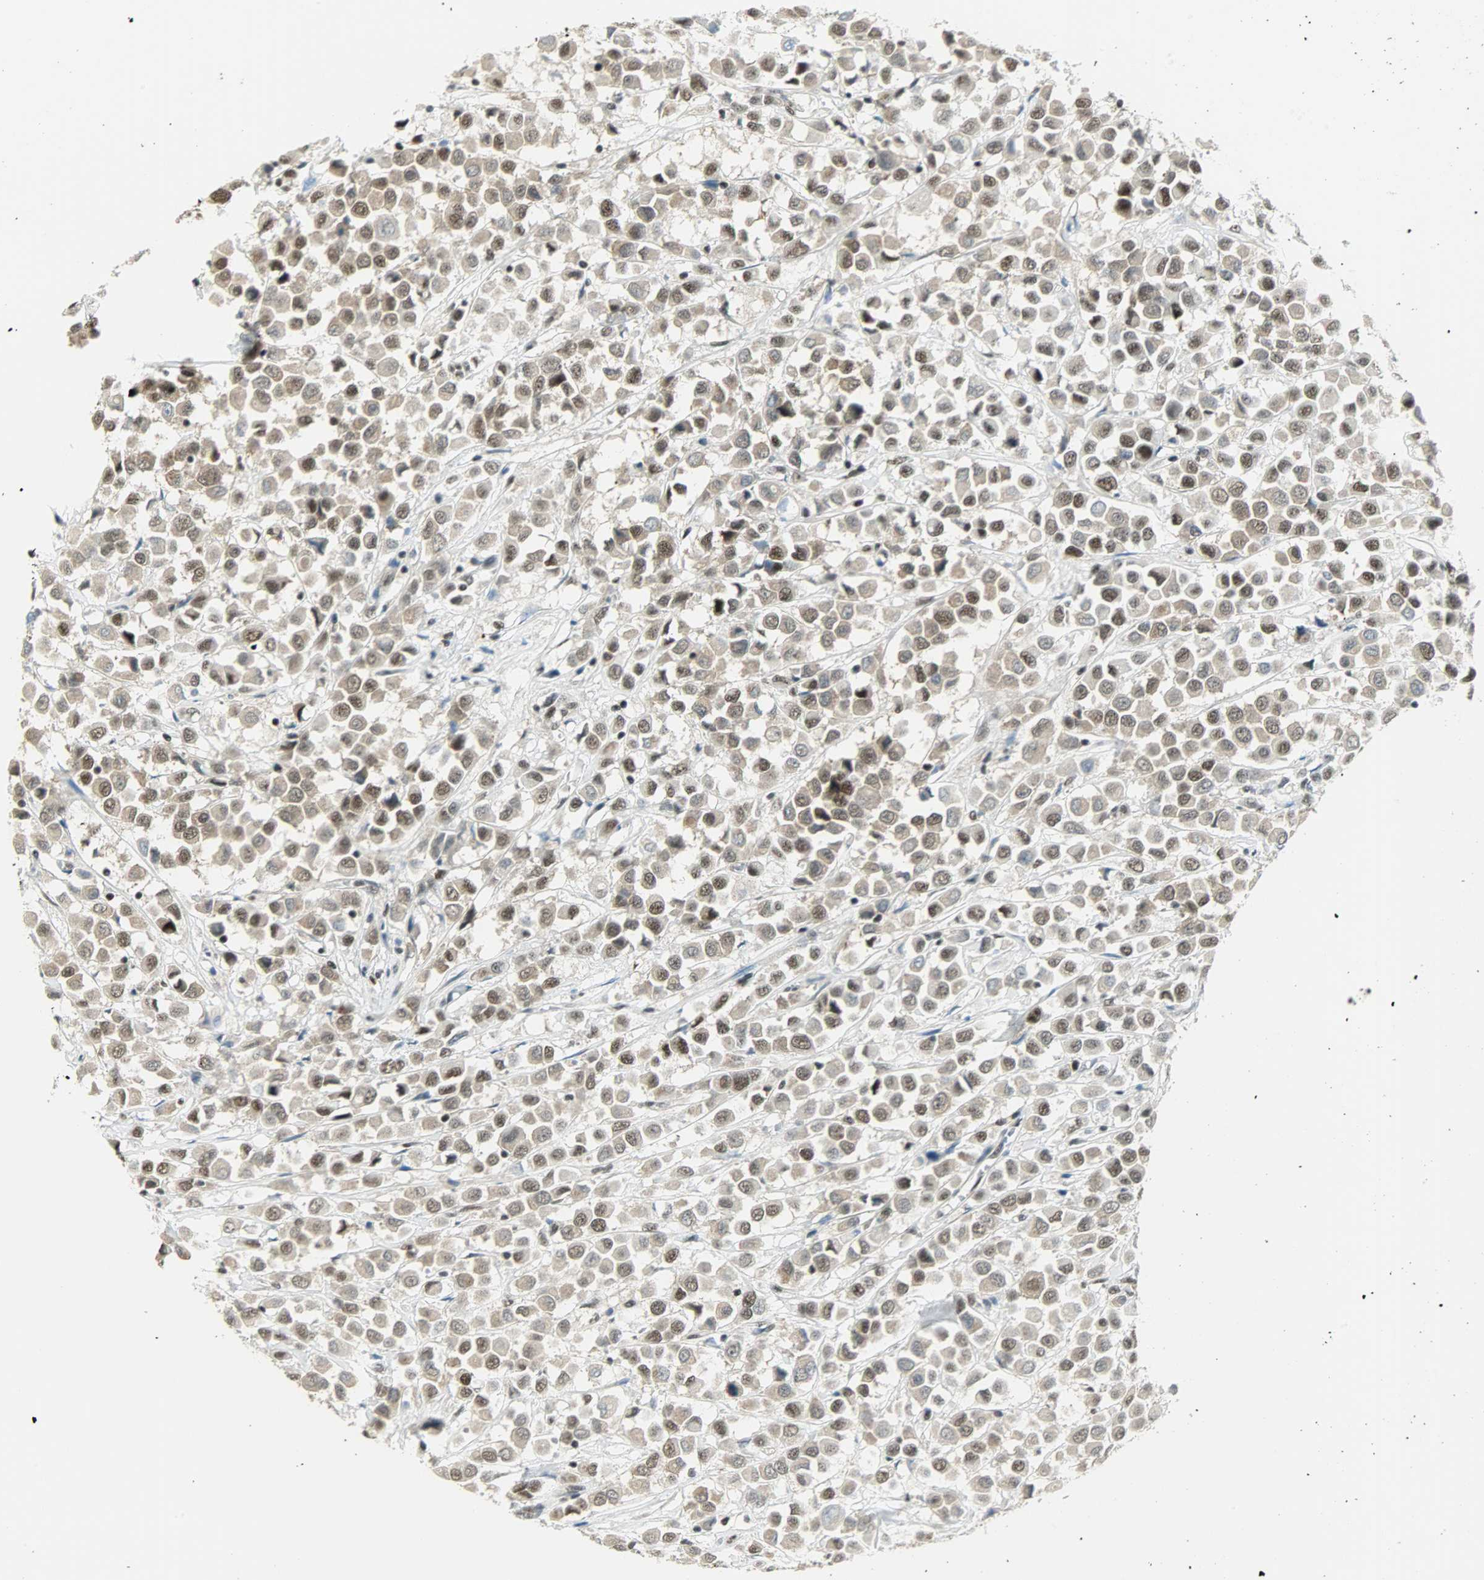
{"staining": {"intensity": "strong", "quantity": ">75%", "location": "nuclear"}, "tissue": "breast cancer", "cell_type": "Tumor cells", "image_type": "cancer", "snomed": [{"axis": "morphology", "description": "Duct carcinoma"}, {"axis": "topography", "description": "Breast"}], "caption": "A high amount of strong nuclear positivity is identified in about >75% of tumor cells in infiltrating ductal carcinoma (breast) tissue. (DAB IHC, brown staining for protein, blue staining for nuclei).", "gene": "SUGP1", "patient": {"sex": "female", "age": 61}}